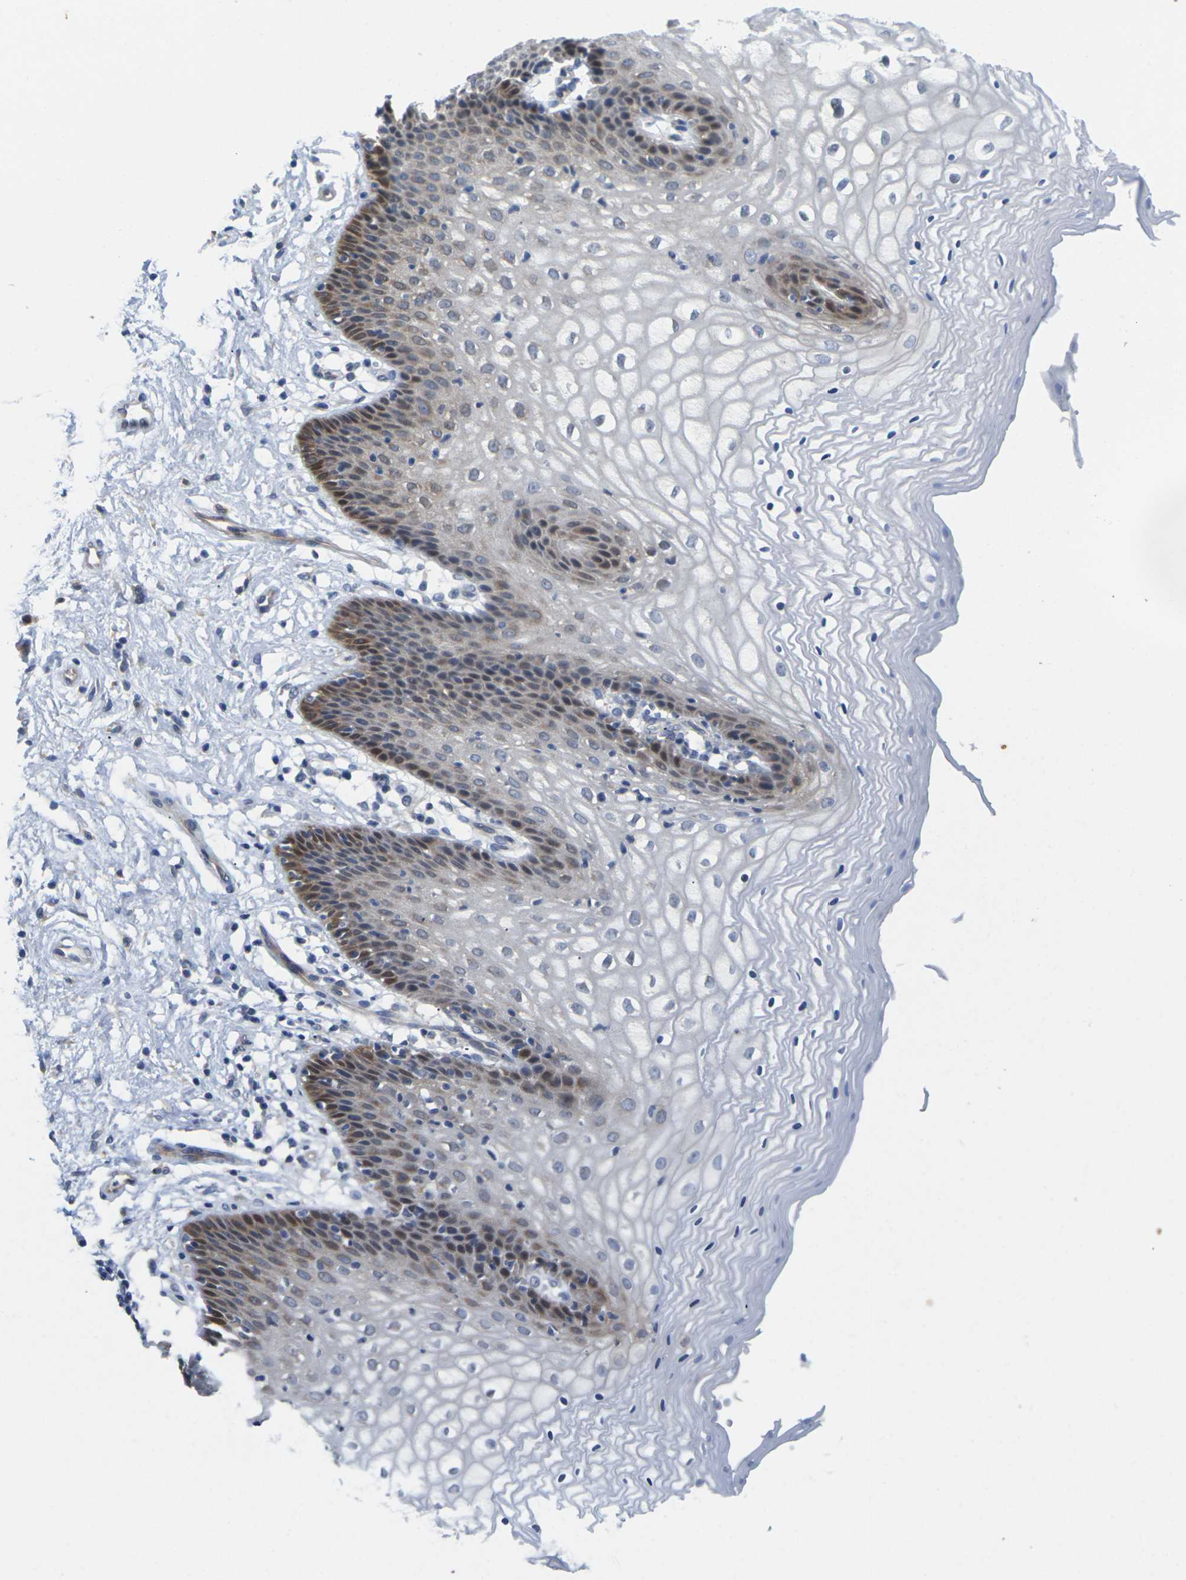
{"staining": {"intensity": "moderate", "quantity": "<25%", "location": "cytoplasmic/membranous"}, "tissue": "vagina", "cell_type": "Squamous epithelial cells", "image_type": "normal", "snomed": [{"axis": "morphology", "description": "Normal tissue, NOS"}, {"axis": "topography", "description": "Vagina"}], "caption": "An image of vagina stained for a protein reveals moderate cytoplasmic/membranous brown staining in squamous epithelial cells.", "gene": "SCNN1A", "patient": {"sex": "female", "age": 34}}